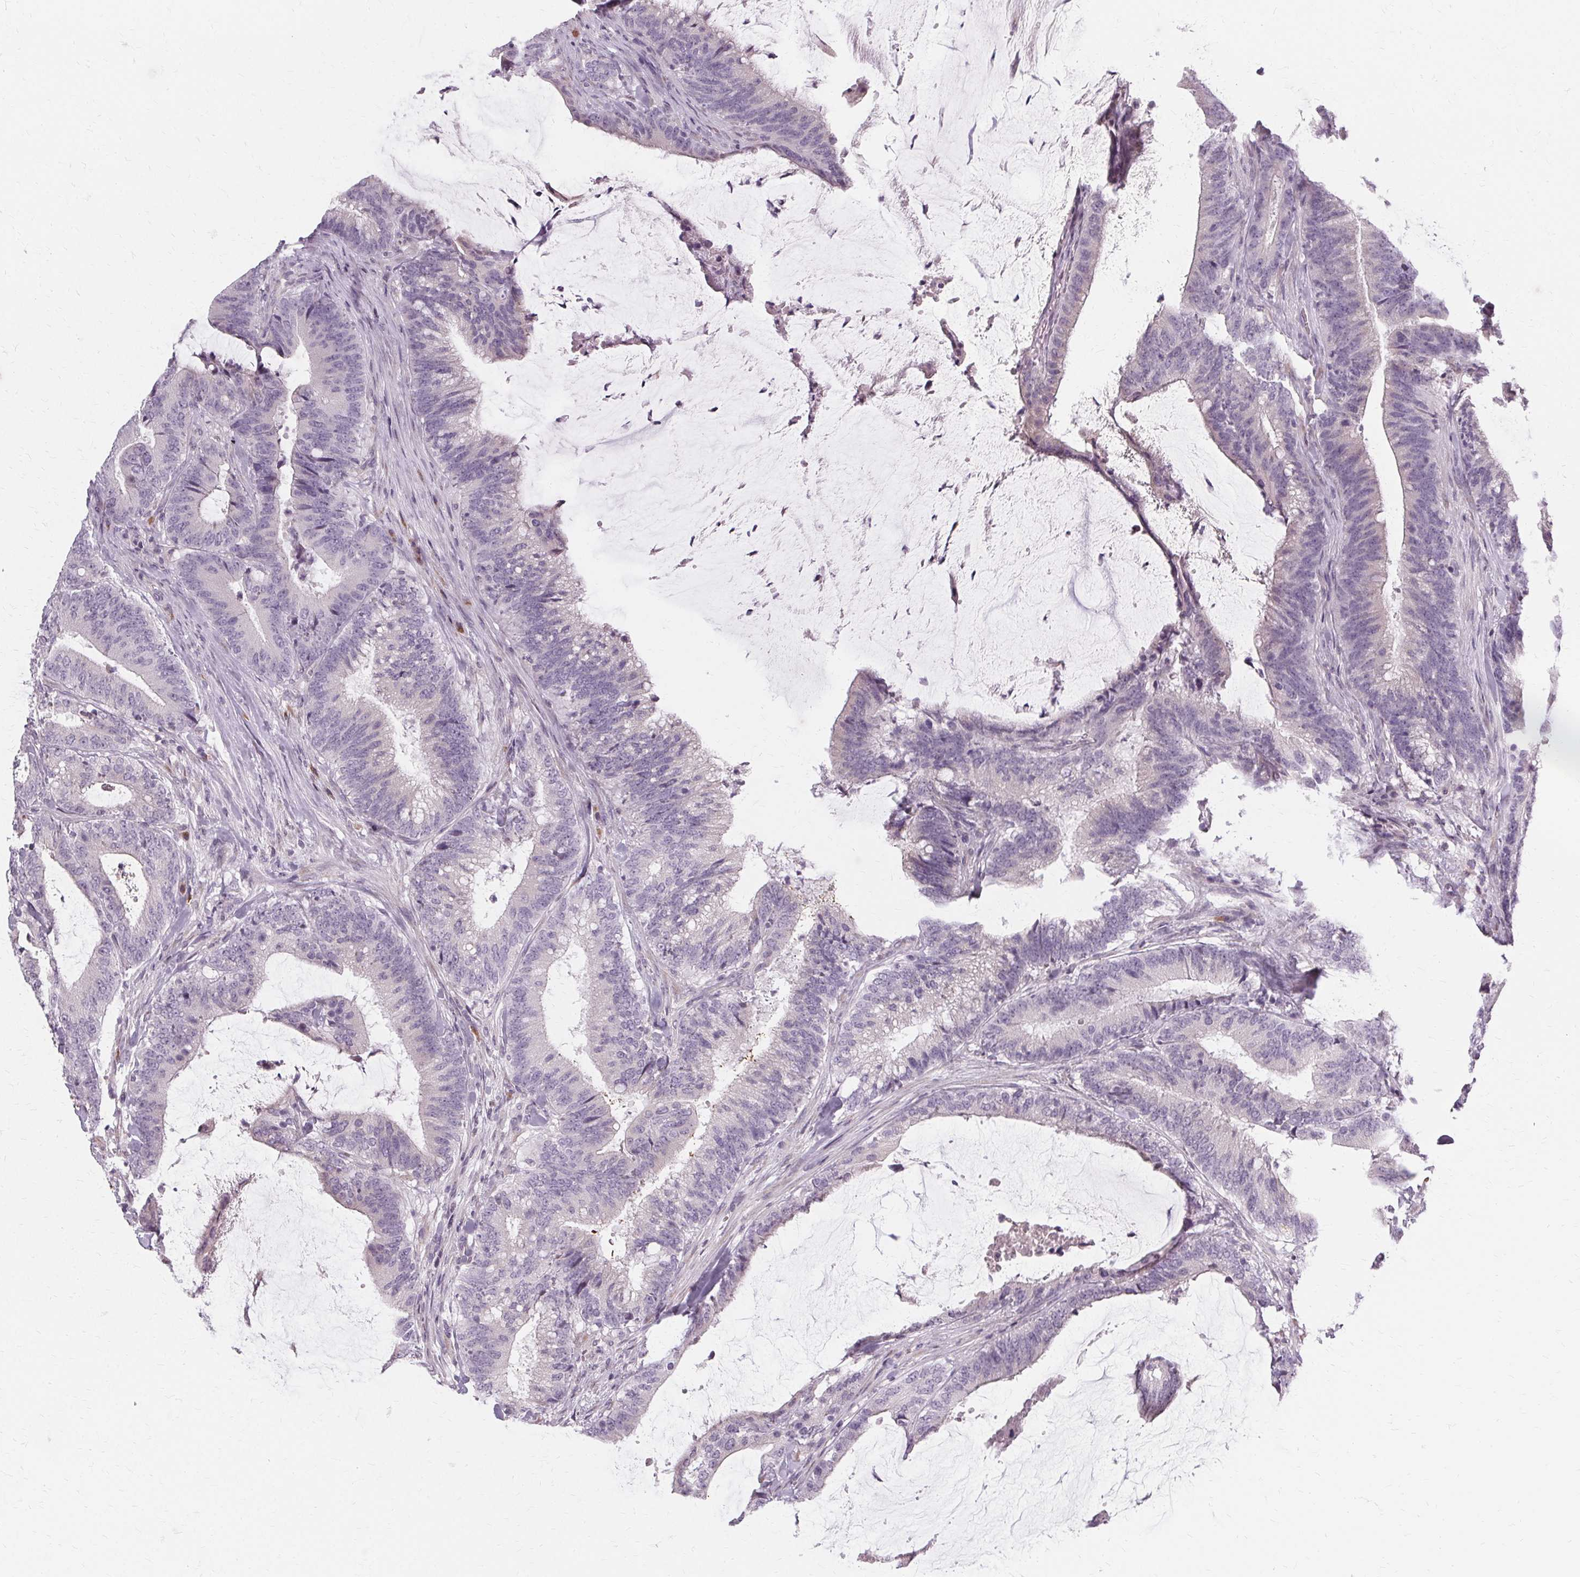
{"staining": {"intensity": "negative", "quantity": "none", "location": "none"}, "tissue": "colorectal cancer", "cell_type": "Tumor cells", "image_type": "cancer", "snomed": [{"axis": "morphology", "description": "Adenocarcinoma, NOS"}, {"axis": "topography", "description": "Colon"}], "caption": "Adenocarcinoma (colorectal) was stained to show a protein in brown. There is no significant staining in tumor cells. (Brightfield microscopy of DAB IHC at high magnification).", "gene": "FCRL3", "patient": {"sex": "female", "age": 43}}